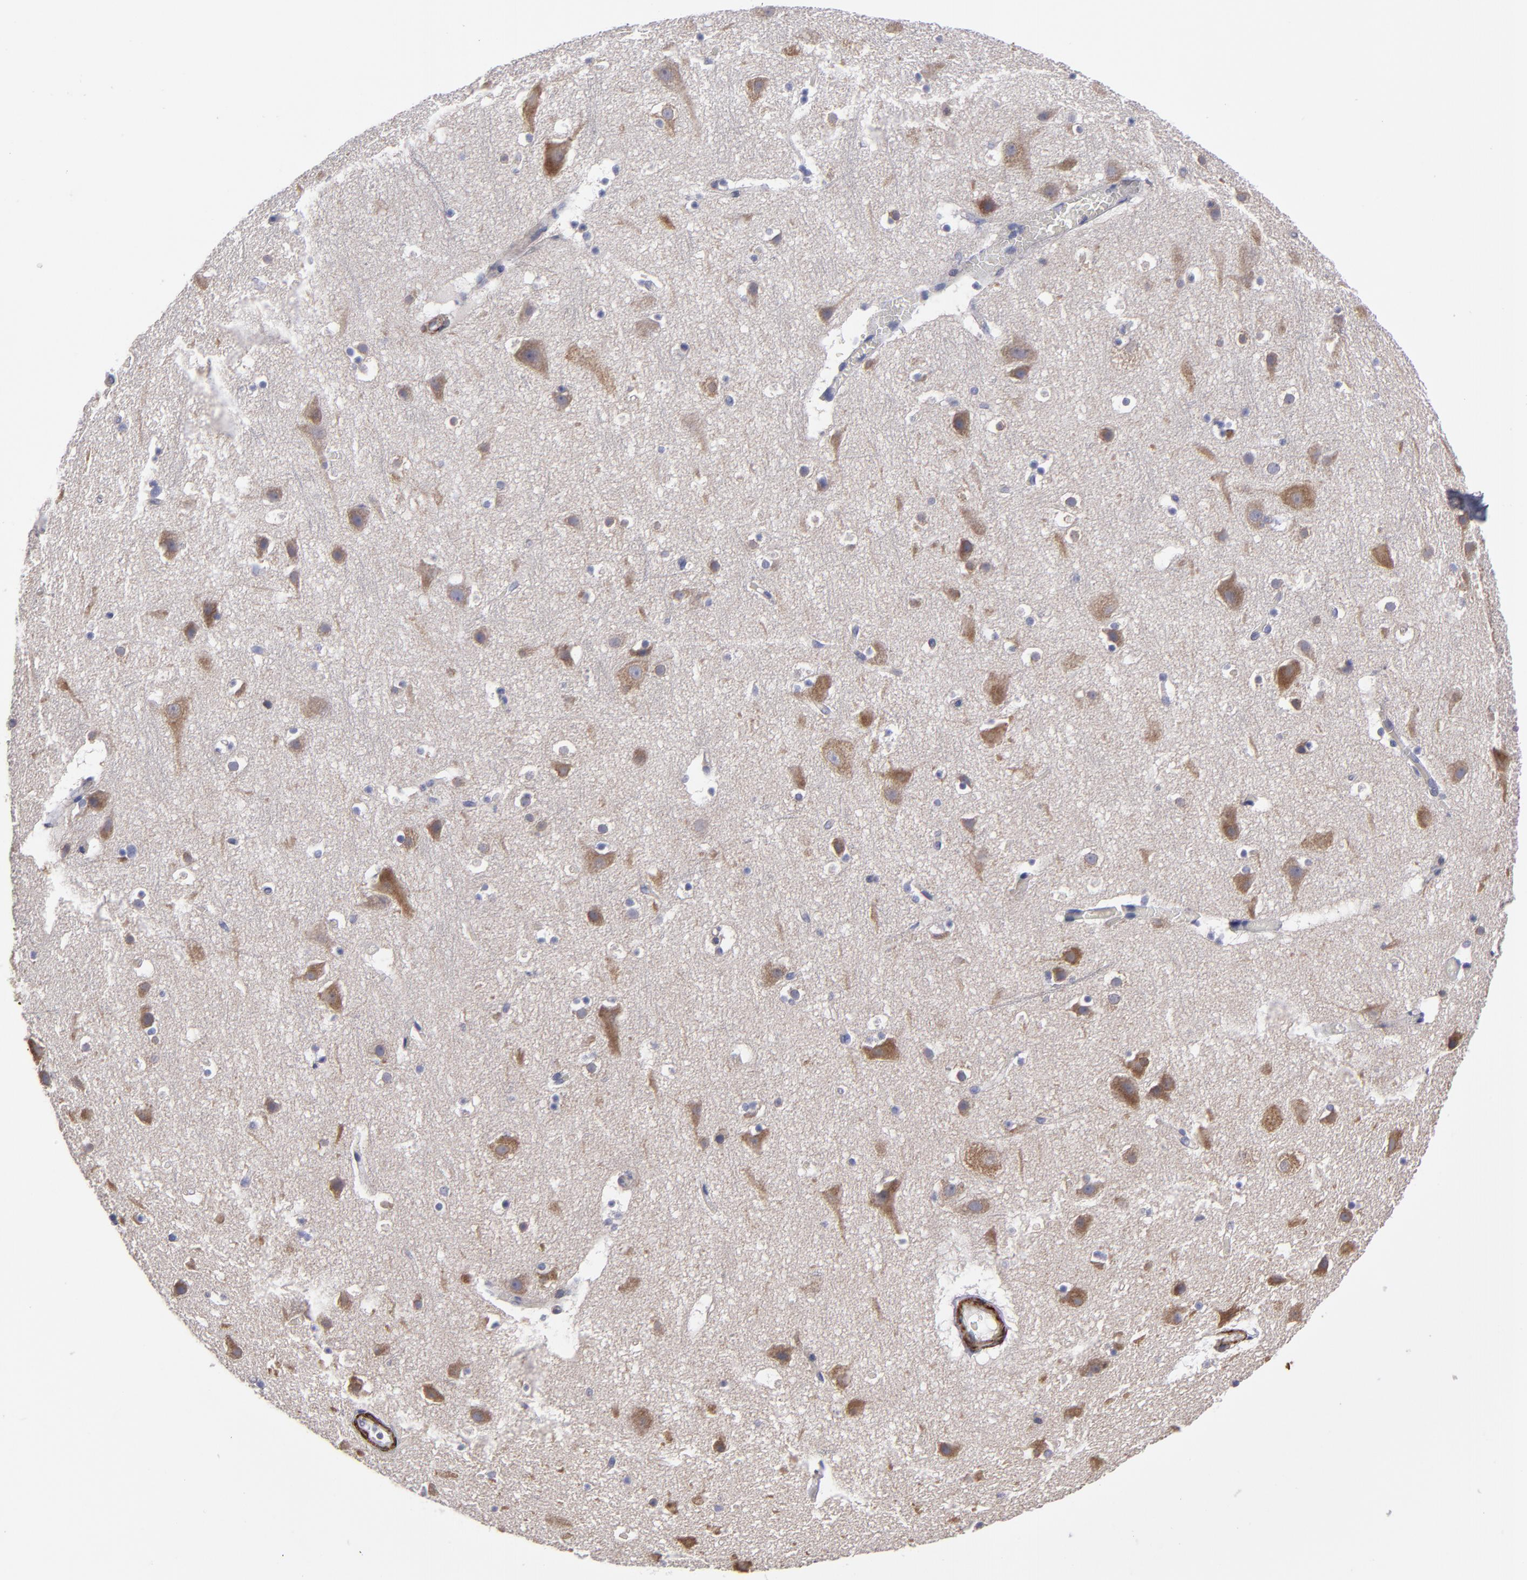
{"staining": {"intensity": "negative", "quantity": "none", "location": "none"}, "tissue": "cerebral cortex", "cell_type": "Endothelial cells", "image_type": "normal", "snomed": [{"axis": "morphology", "description": "Normal tissue, NOS"}, {"axis": "topography", "description": "Cerebral cortex"}], "caption": "An image of cerebral cortex stained for a protein reveals no brown staining in endothelial cells.", "gene": "SLMAP", "patient": {"sex": "male", "age": 45}}